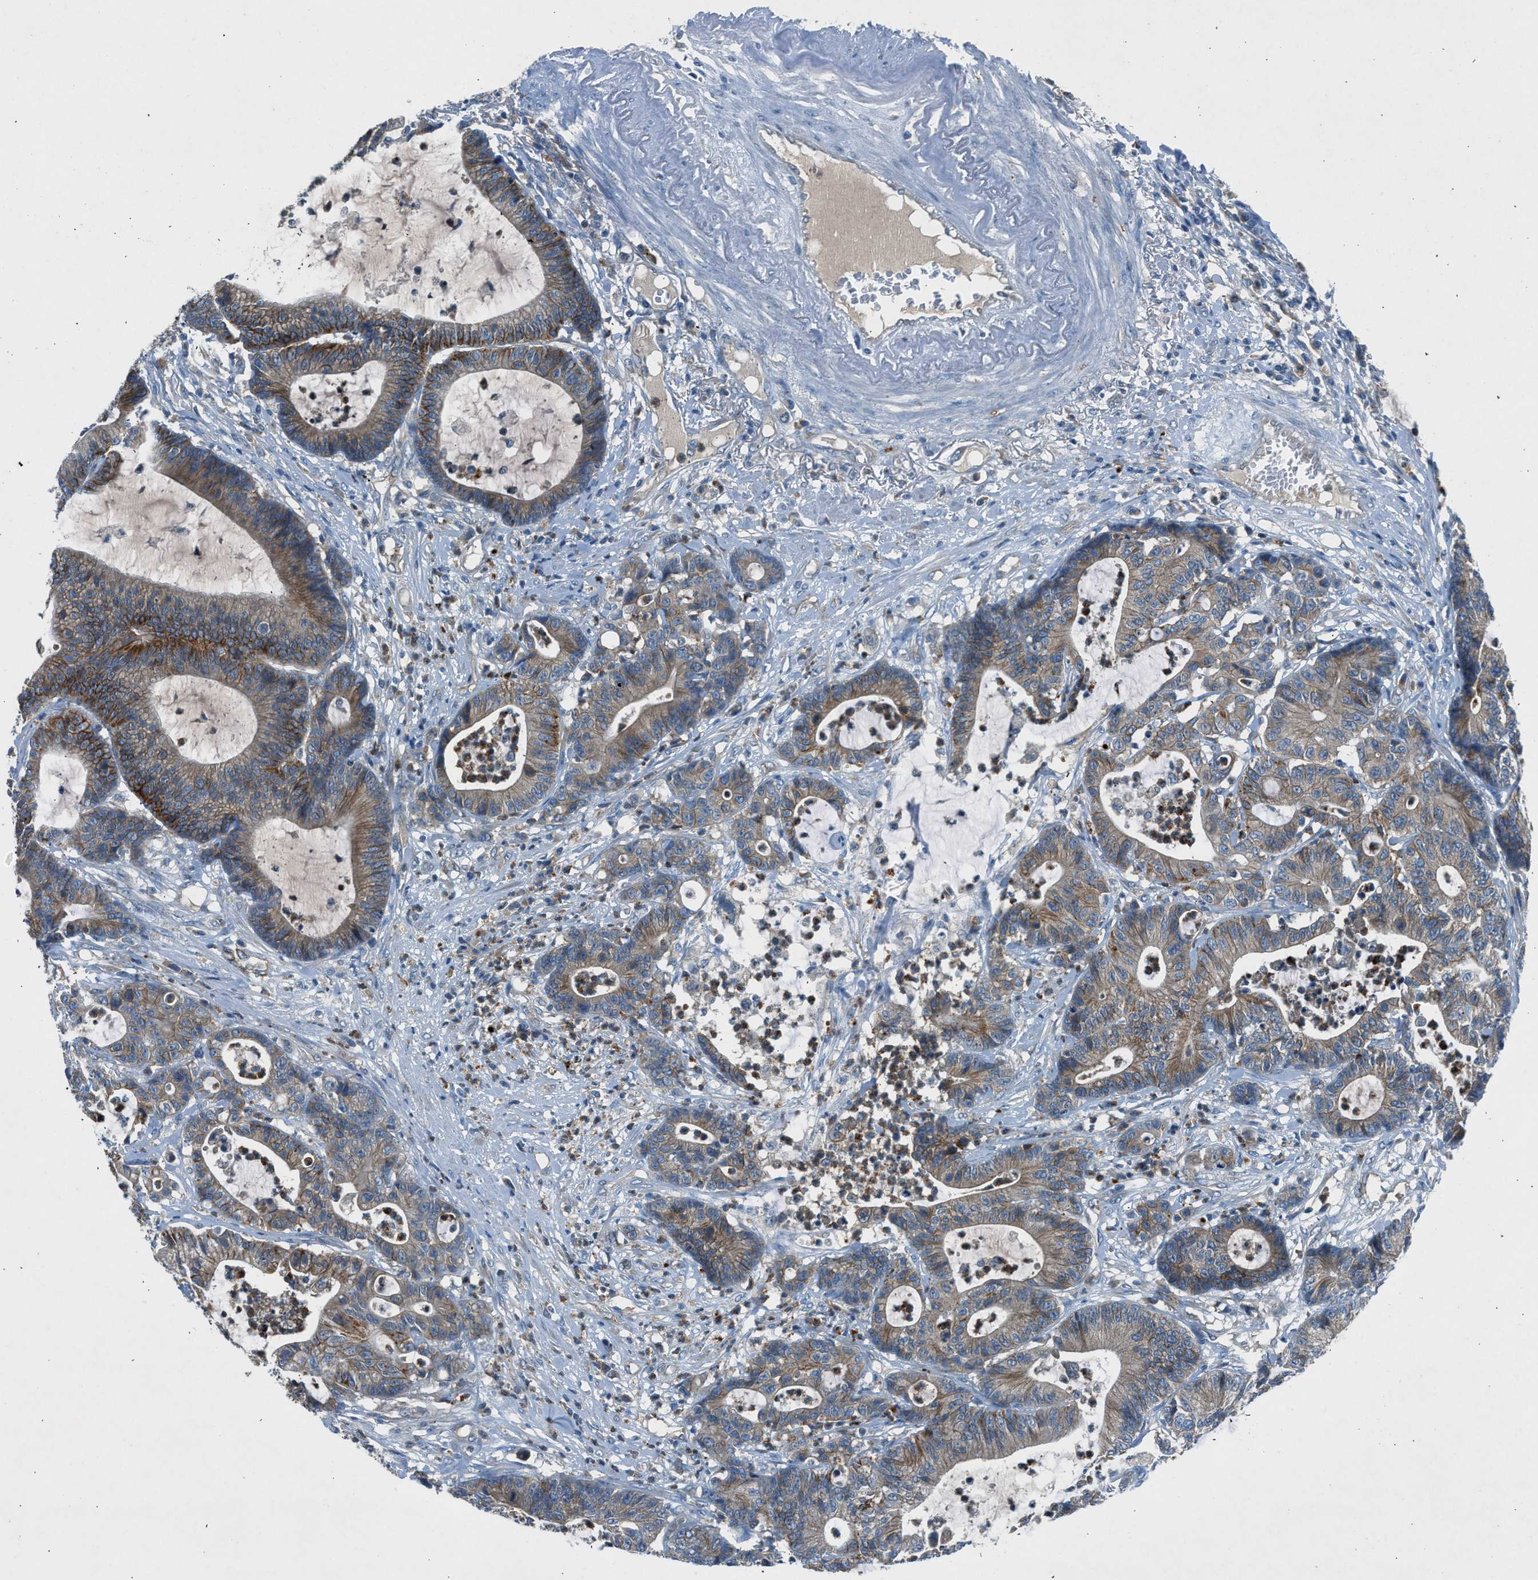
{"staining": {"intensity": "moderate", "quantity": "25%-75%", "location": "cytoplasmic/membranous"}, "tissue": "colorectal cancer", "cell_type": "Tumor cells", "image_type": "cancer", "snomed": [{"axis": "morphology", "description": "Adenocarcinoma, NOS"}, {"axis": "topography", "description": "Colon"}], "caption": "Moderate cytoplasmic/membranous protein staining is appreciated in about 25%-75% of tumor cells in adenocarcinoma (colorectal).", "gene": "BMP1", "patient": {"sex": "female", "age": 84}}